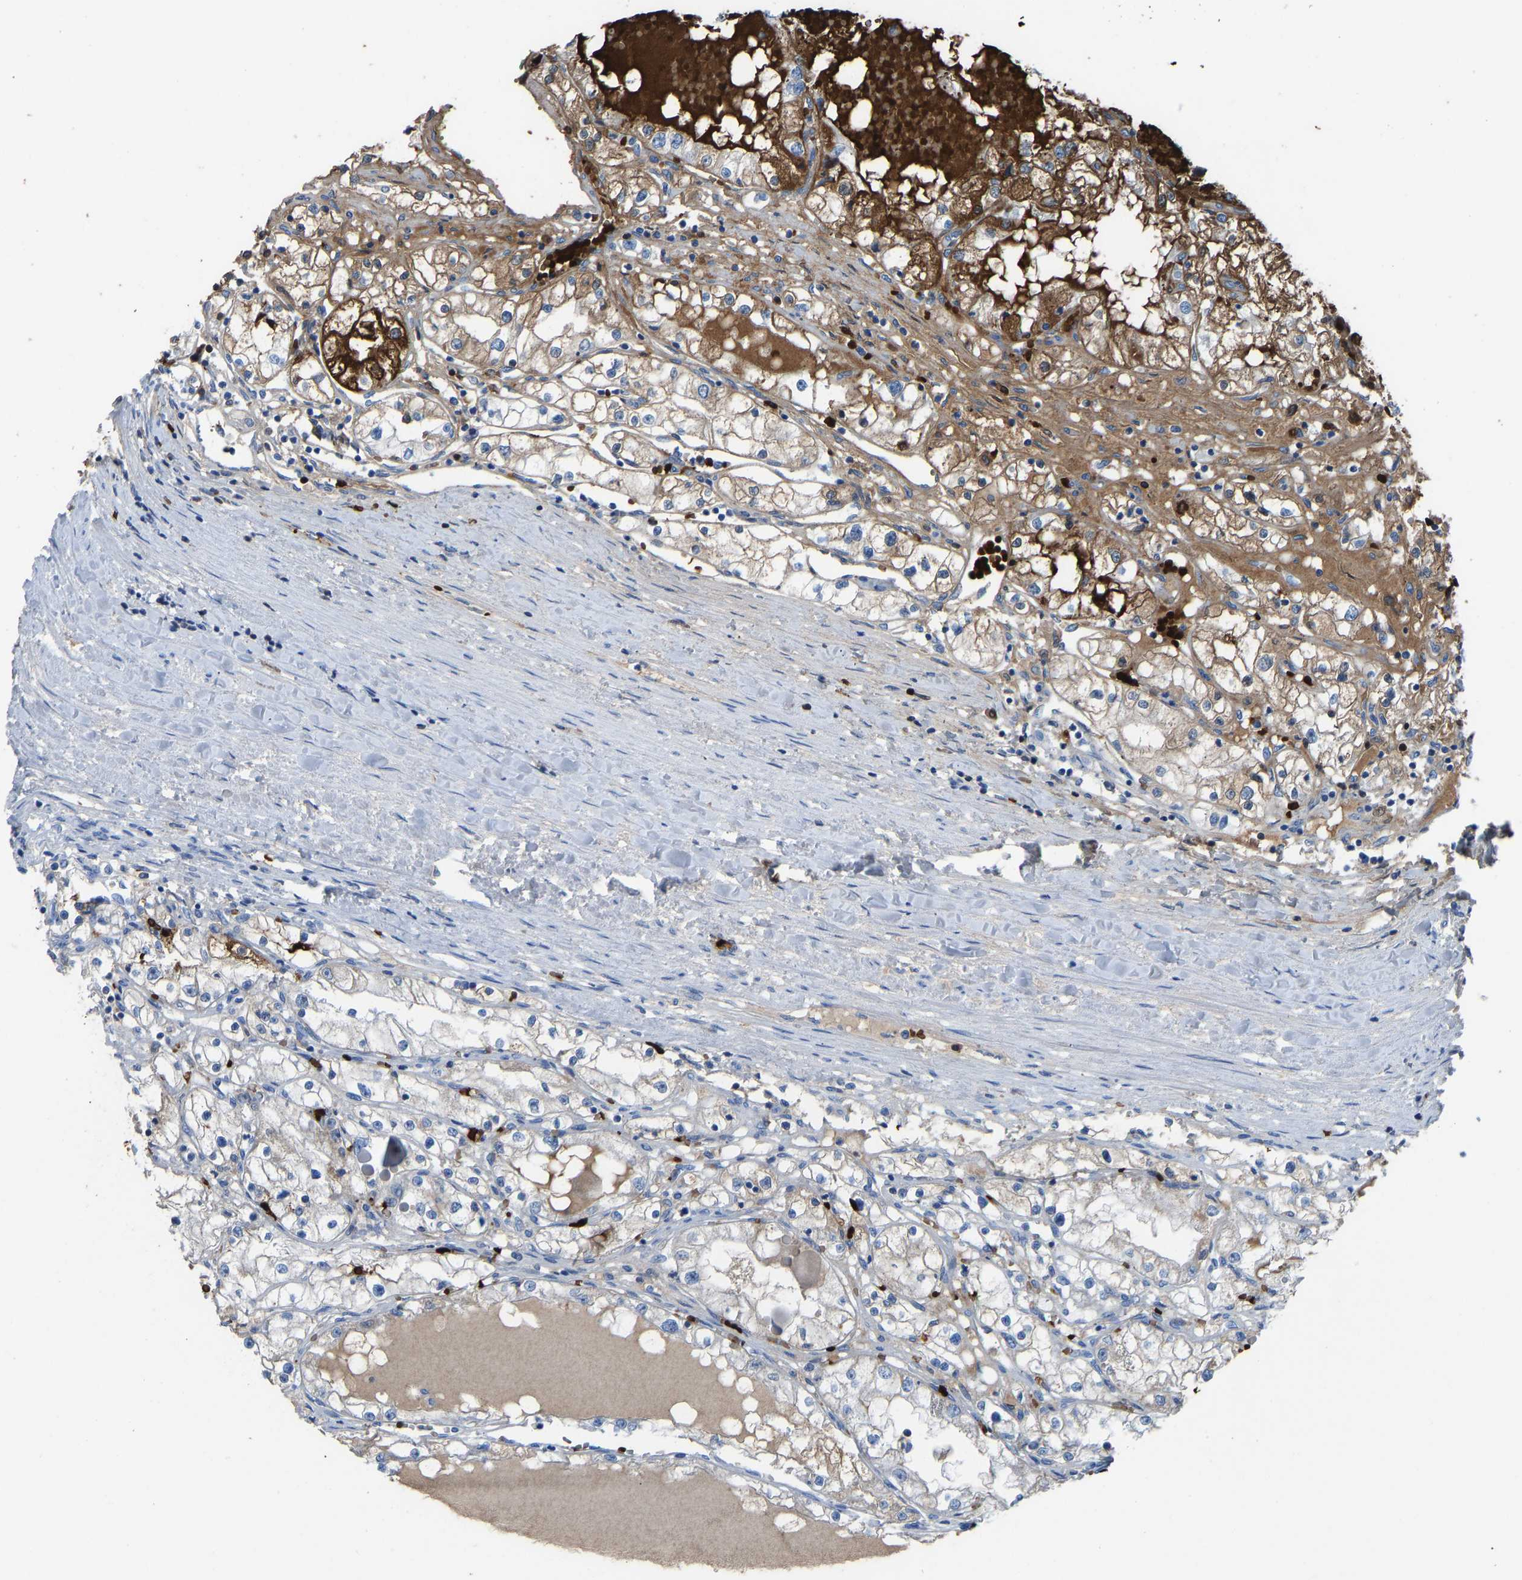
{"staining": {"intensity": "moderate", "quantity": "<25%", "location": "cytoplasmic/membranous"}, "tissue": "renal cancer", "cell_type": "Tumor cells", "image_type": "cancer", "snomed": [{"axis": "morphology", "description": "Adenocarcinoma, NOS"}, {"axis": "topography", "description": "Kidney"}], "caption": "IHC (DAB (3,3'-diaminobenzidine)) staining of renal cancer shows moderate cytoplasmic/membranous protein positivity in approximately <25% of tumor cells.", "gene": "PIGS", "patient": {"sex": "male", "age": 68}}